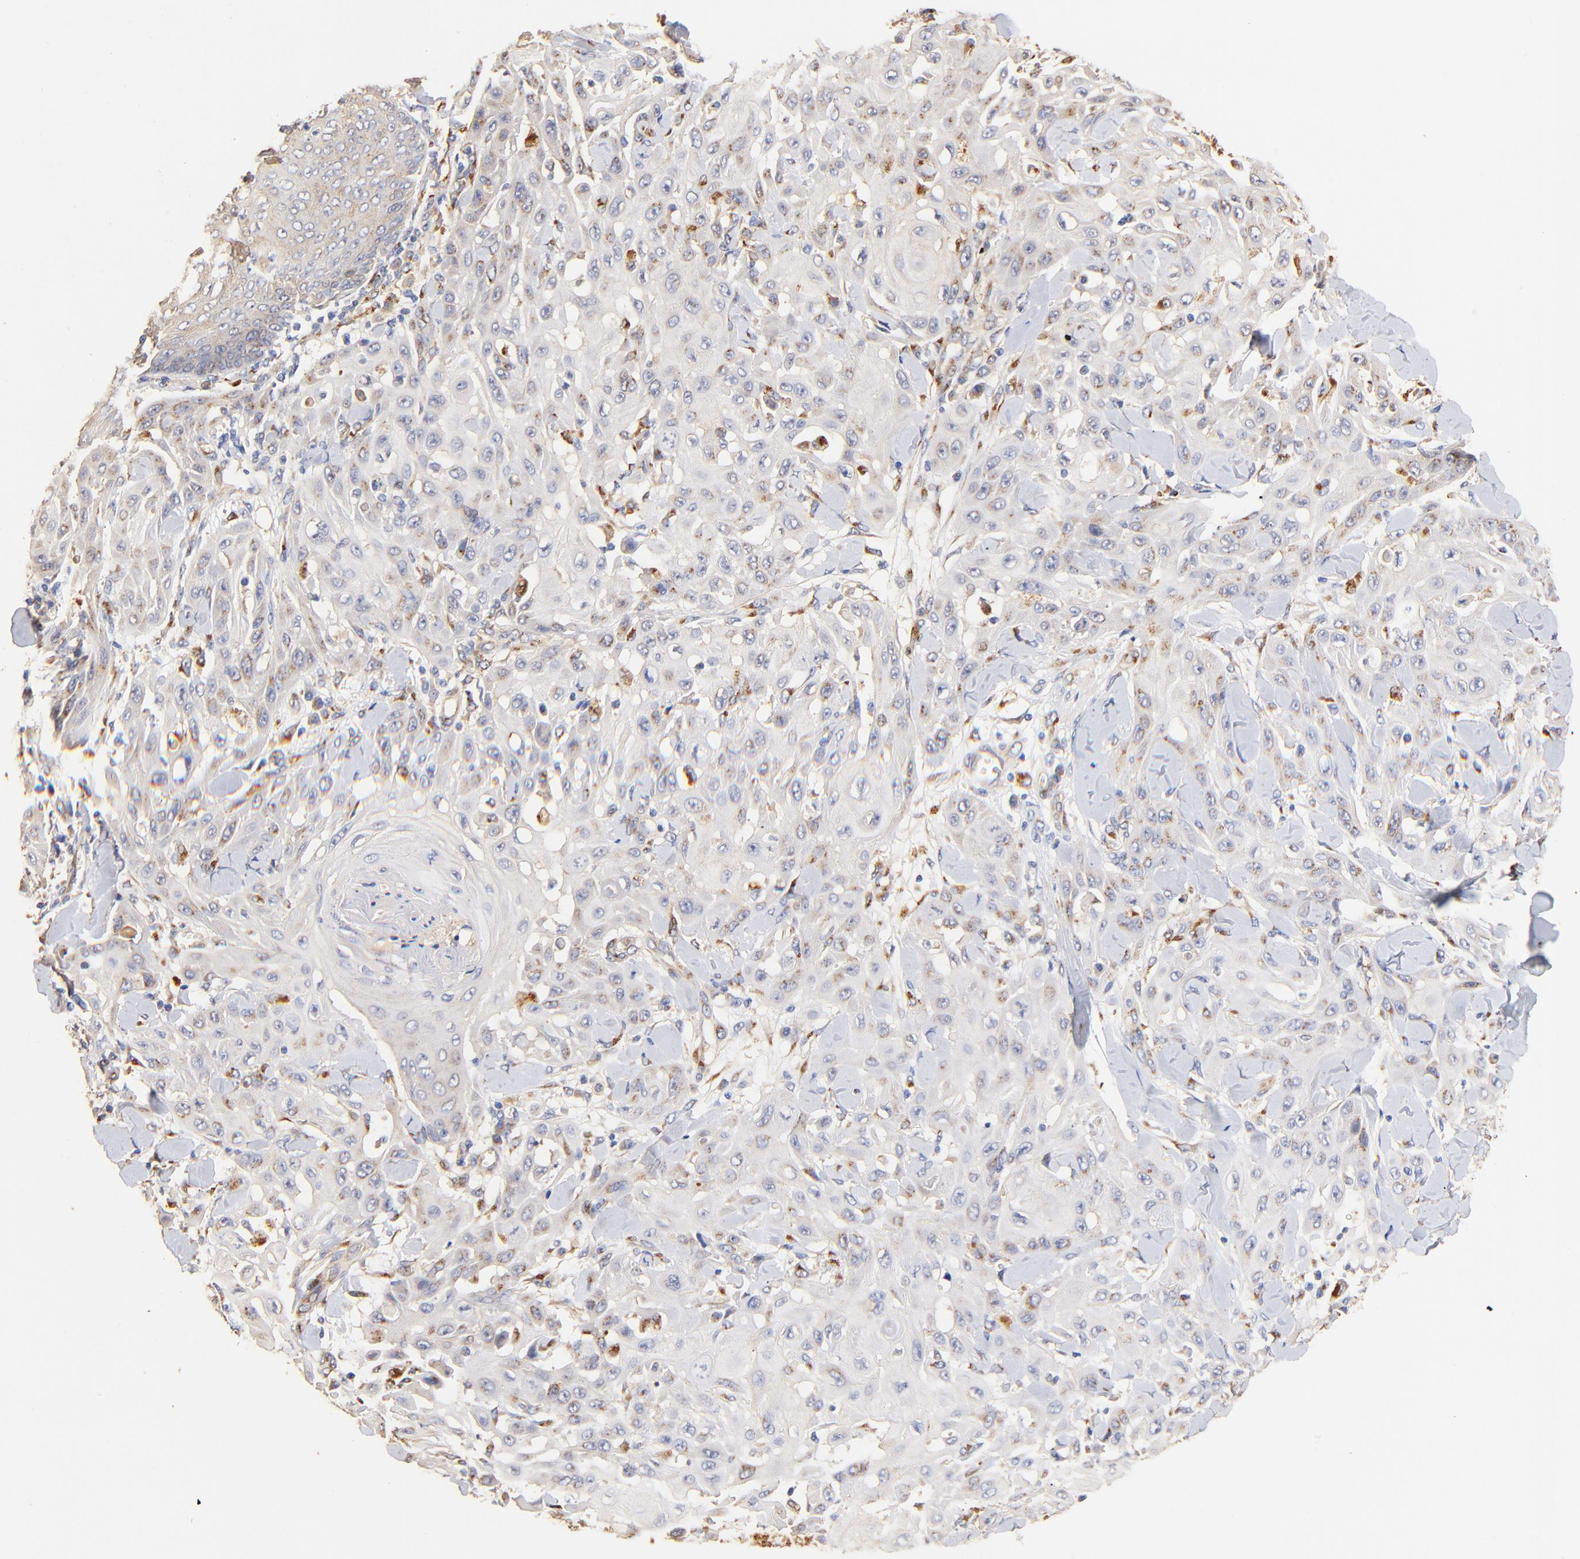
{"staining": {"intensity": "negative", "quantity": "none", "location": "none"}, "tissue": "skin cancer", "cell_type": "Tumor cells", "image_type": "cancer", "snomed": [{"axis": "morphology", "description": "Squamous cell carcinoma, NOS"}, {"axis": "topography", "description": "Skin"}], "caption": "A photomicrograph of skin squamous cell carcinoma stained for a protein exhibits no brown staining in tumor cells.", "gene": "FMNL3", "patient": {"sex": "male", "age": 24}}